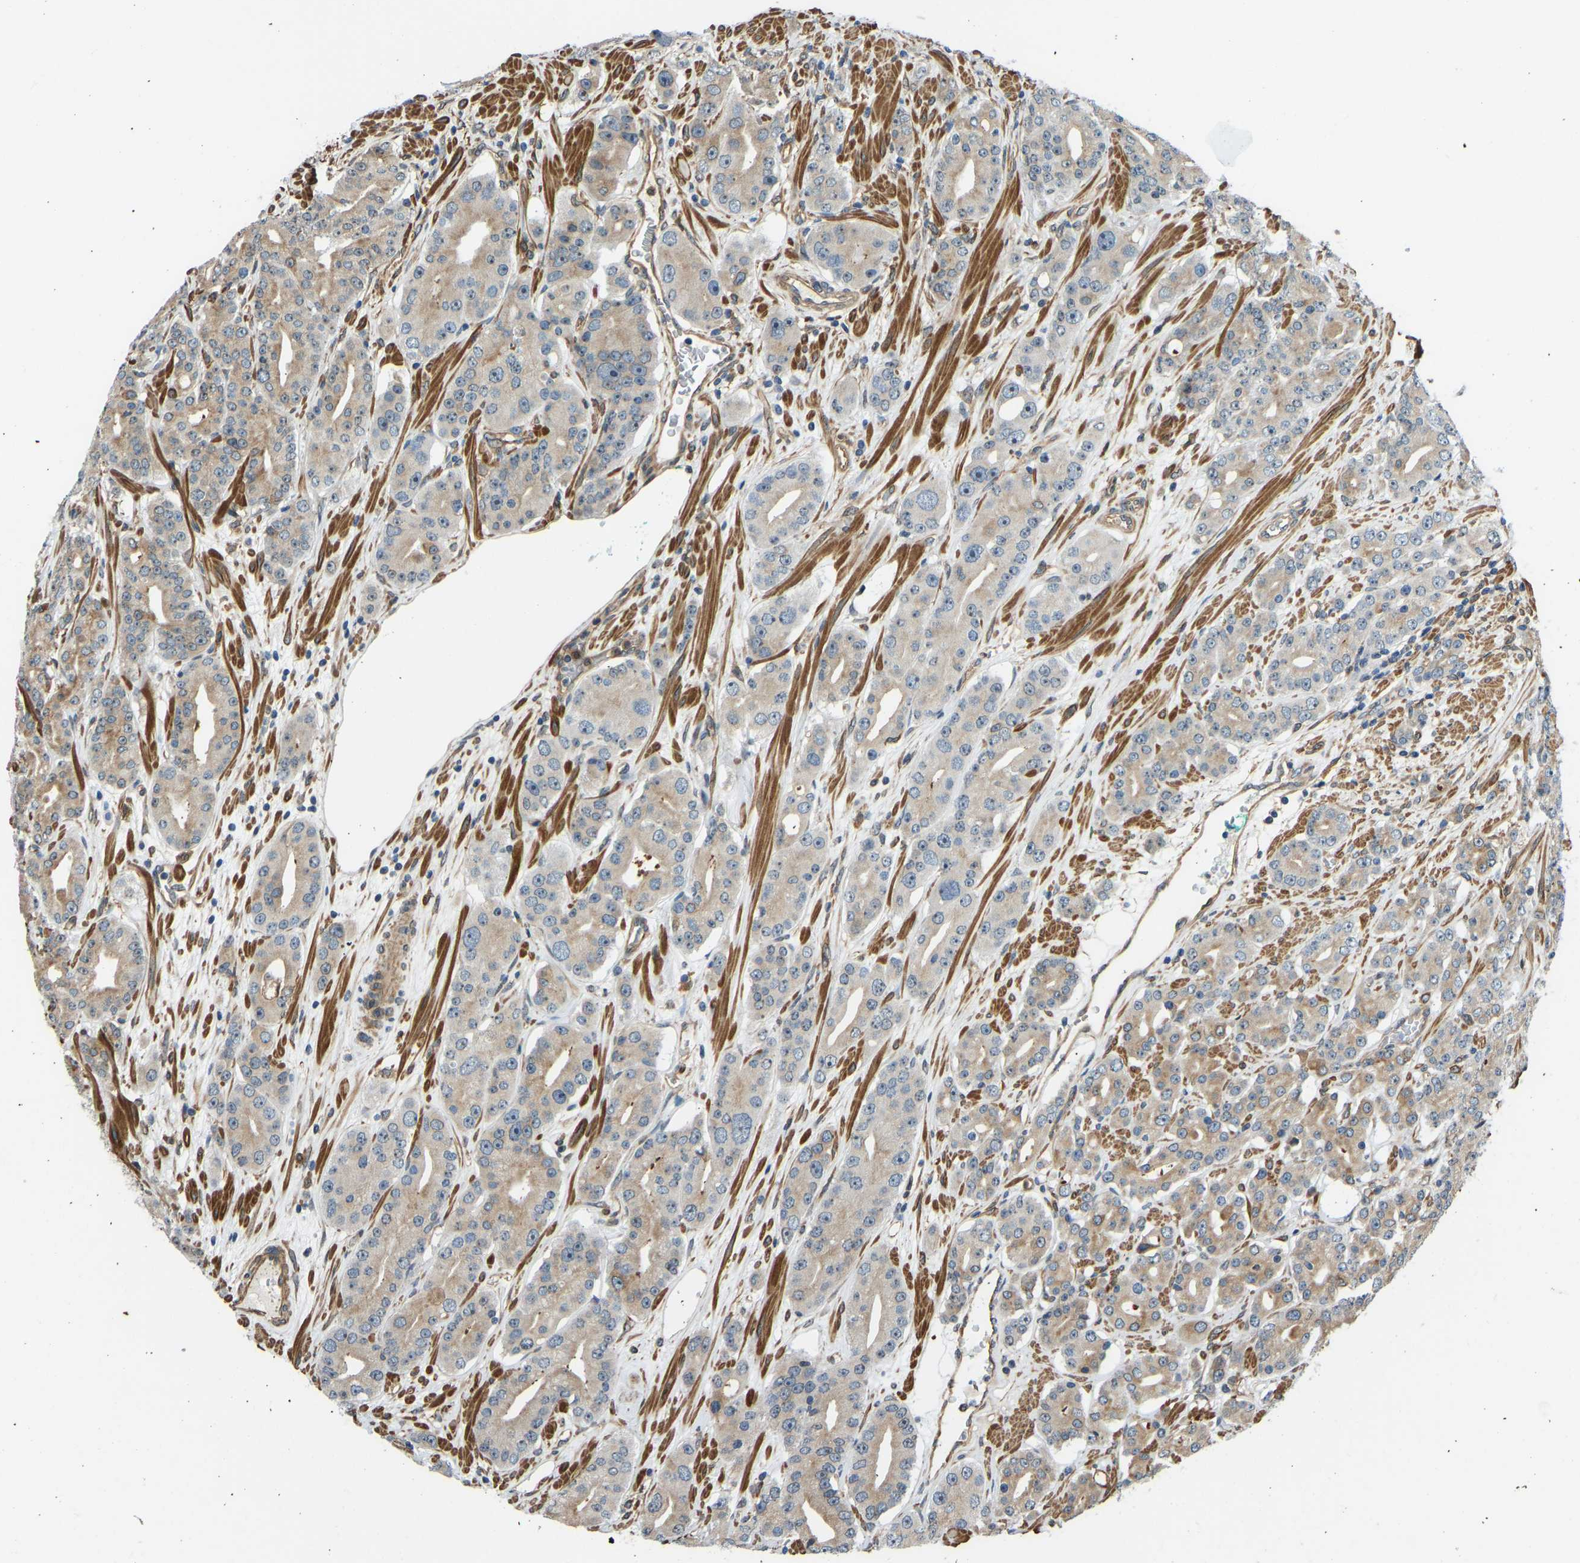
{"staining": {"intensity": "weak", "quantity": "25%-75%", "location": "cytoplasmic/membranous"}, "tissue": "prostate cancer", "cell_type": "Tumor cells", "image_type": "cancer", "snomed": [{"axis": "morphology", "description": "Adenocarcinoma, High grade"}, {"axis": "topography", "description": "Prostate"}], "caption": "Protein expression analysis of human prostate cancer (adenocarcinoma (high-grade)) reveals weak cytoplasmic/membranous staining in about 25%-75% of tumor cells.", "gene": "OS9", "patient": {"sex": "male", "age": 71}}